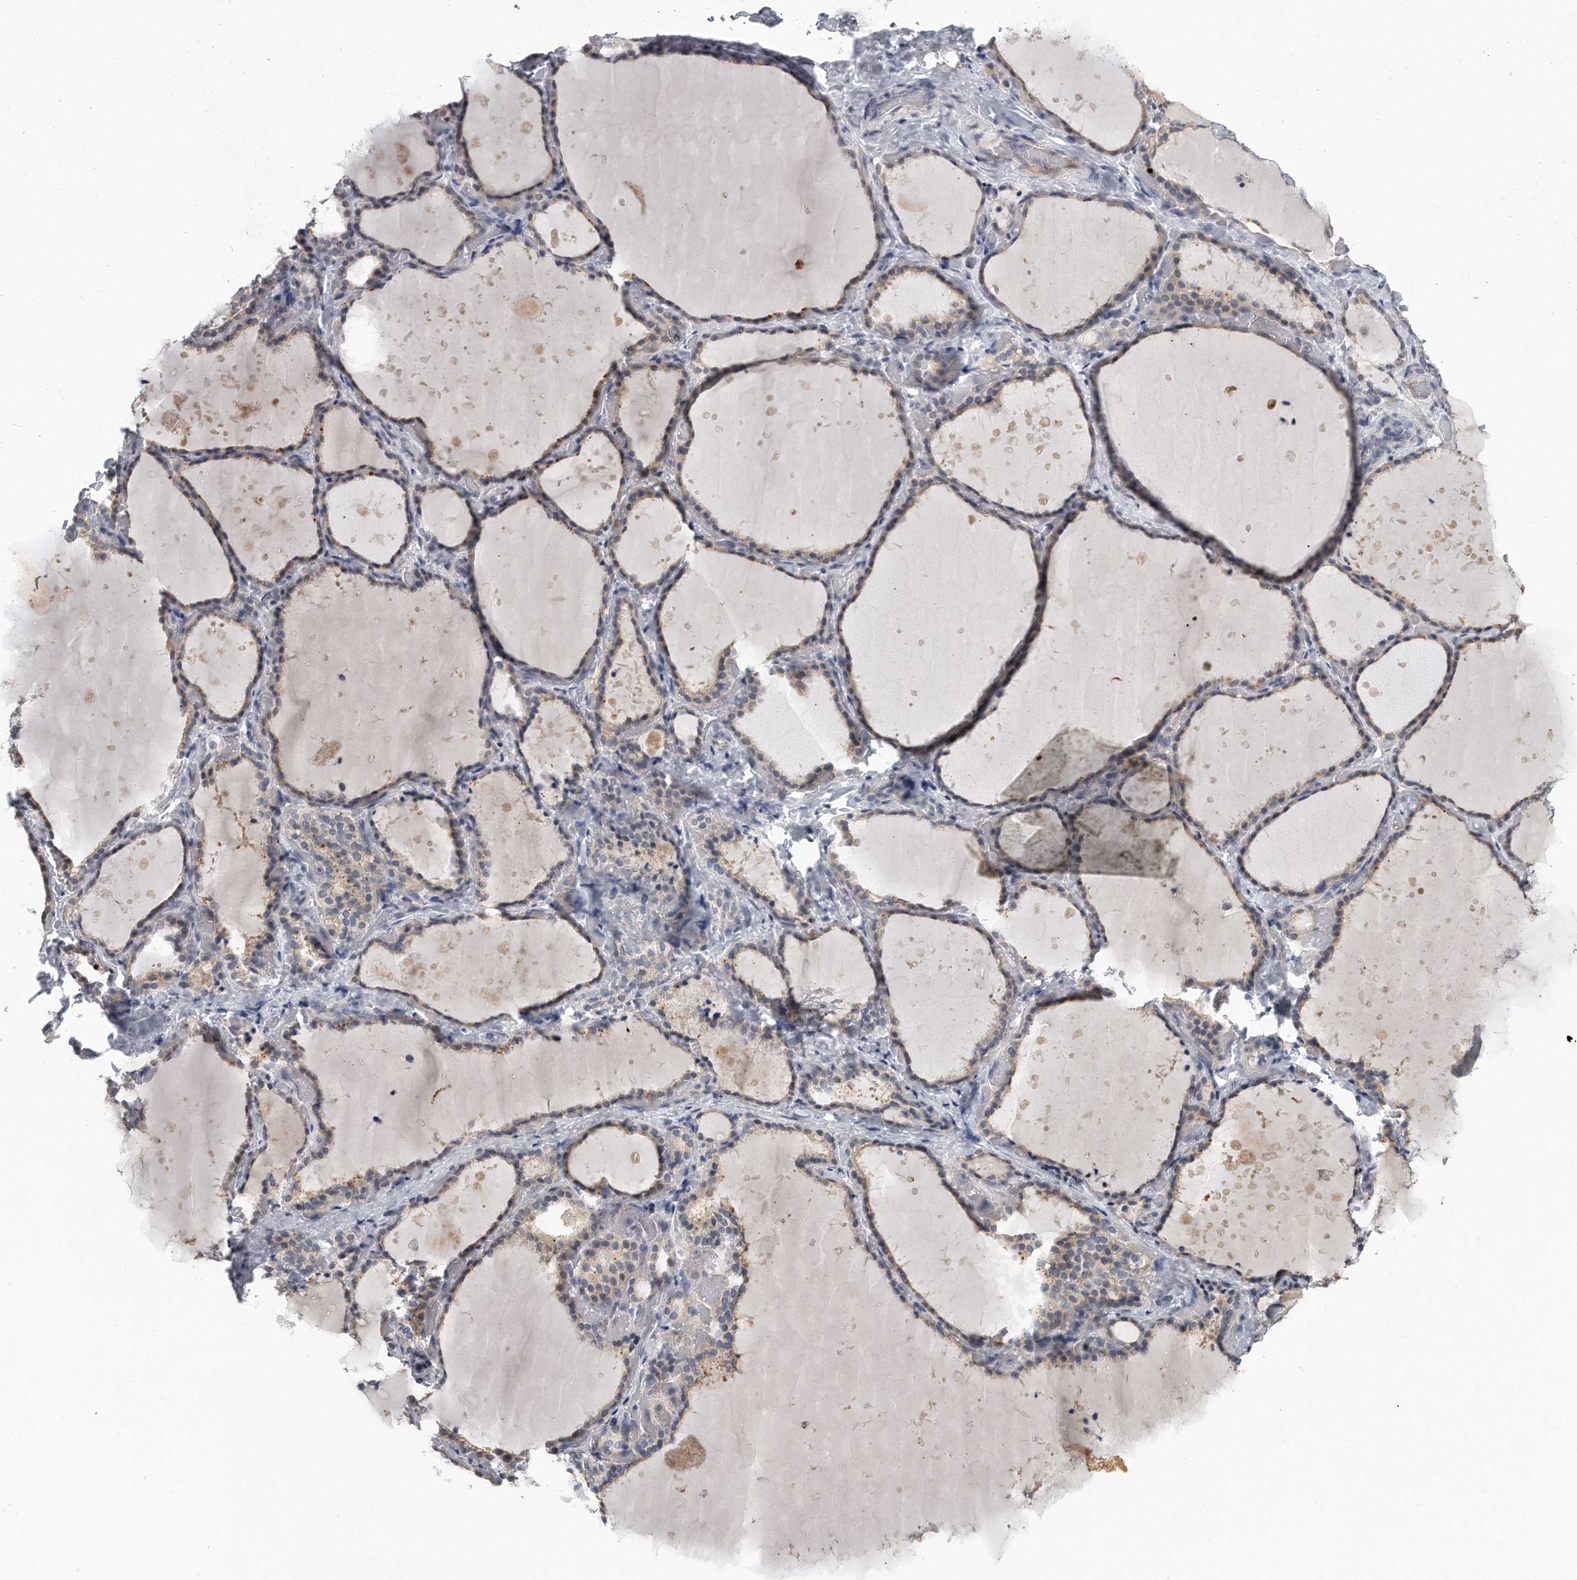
{"staining": {"intensity": "weak", "quantity": "25%-75%", "location": "cytoplasmic/membranous"}, "tissue": "thyroid gland", "cell_type": "Glandular cells", "image_type": "normal", "snomed": [{"axis": "morphology", "description": "Normal tissue, NOS"}, {"axis": "topography", "description": "Thyroid gland"}], "caption": "Thyroid gland stained with IHC shows weak cytoplasmic/membranous positivity in approximately 25%-75% of glandular cells.", "gene": "KLHL7", "patient": {"sex": "female", "age": 44}}